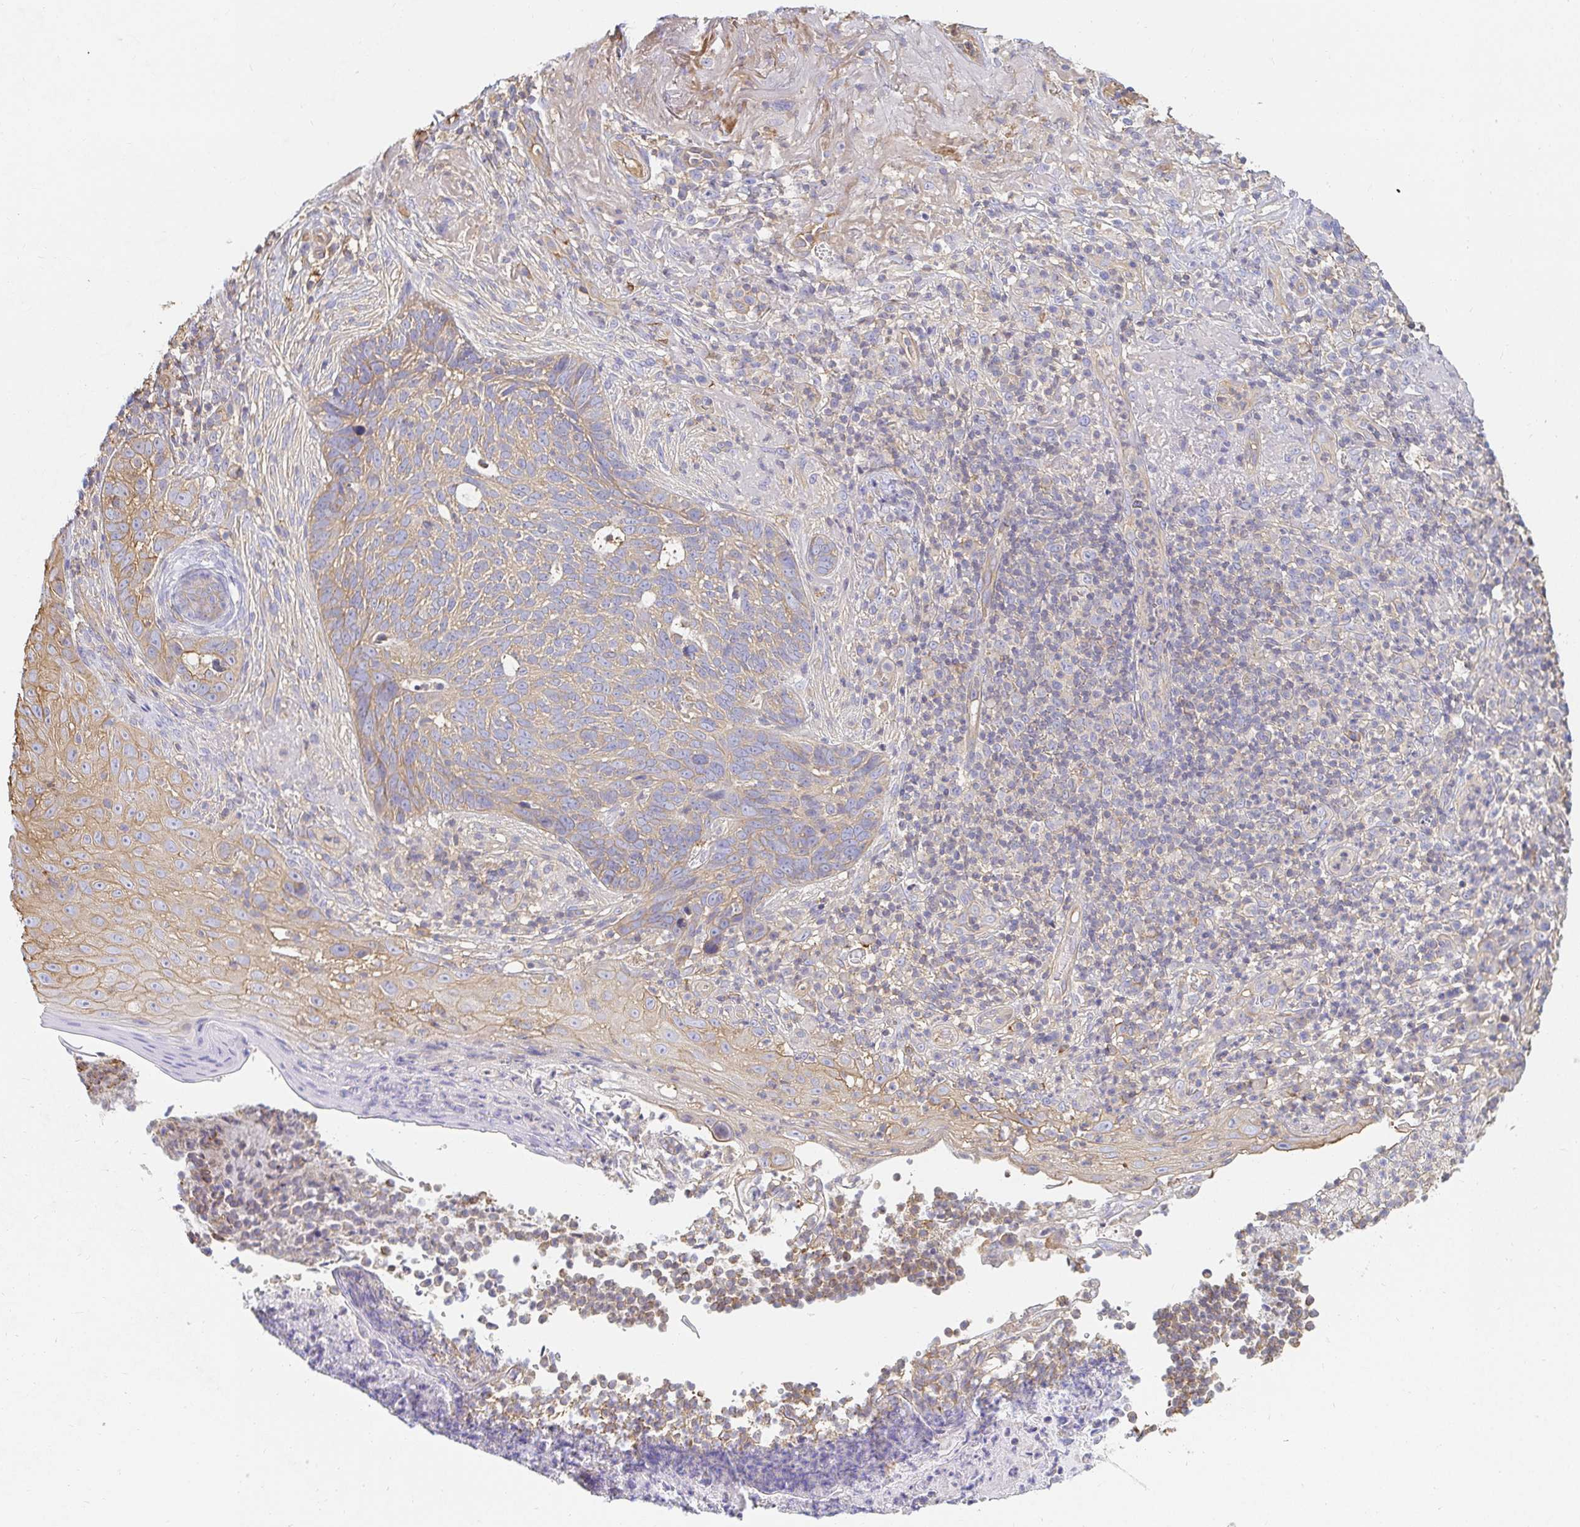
{"staining": {"intensity": "weak", "quantity": "25%-75%", "location": "cytoplasmic/membranous"}, "tissue": "skin cancer", "cell_type": "Tumor cells", "image_type": "cancer", "snomed": [{"axis": "morphology", "description": "Basal cell carcinoma"}, {"axis": "topography", "description": "Skin"}, {"axis": "topography", "description": "Skin of face"}], "caption": "Brown immunohistochemical staining in basal cell carcinoma (skin) demonstrates weak cytoplasmic/membranous expression in about 25%-75% of tumor cells. The staining was performed using DAB (3,3'-diaminobenzidine) to visualize the protein expression in brown, while the nuclei were stained in blue with hematoxylin (Magnification: 20x).", "gene": "TSPAN19", "patient": {"sex": "female", "age": 95}}